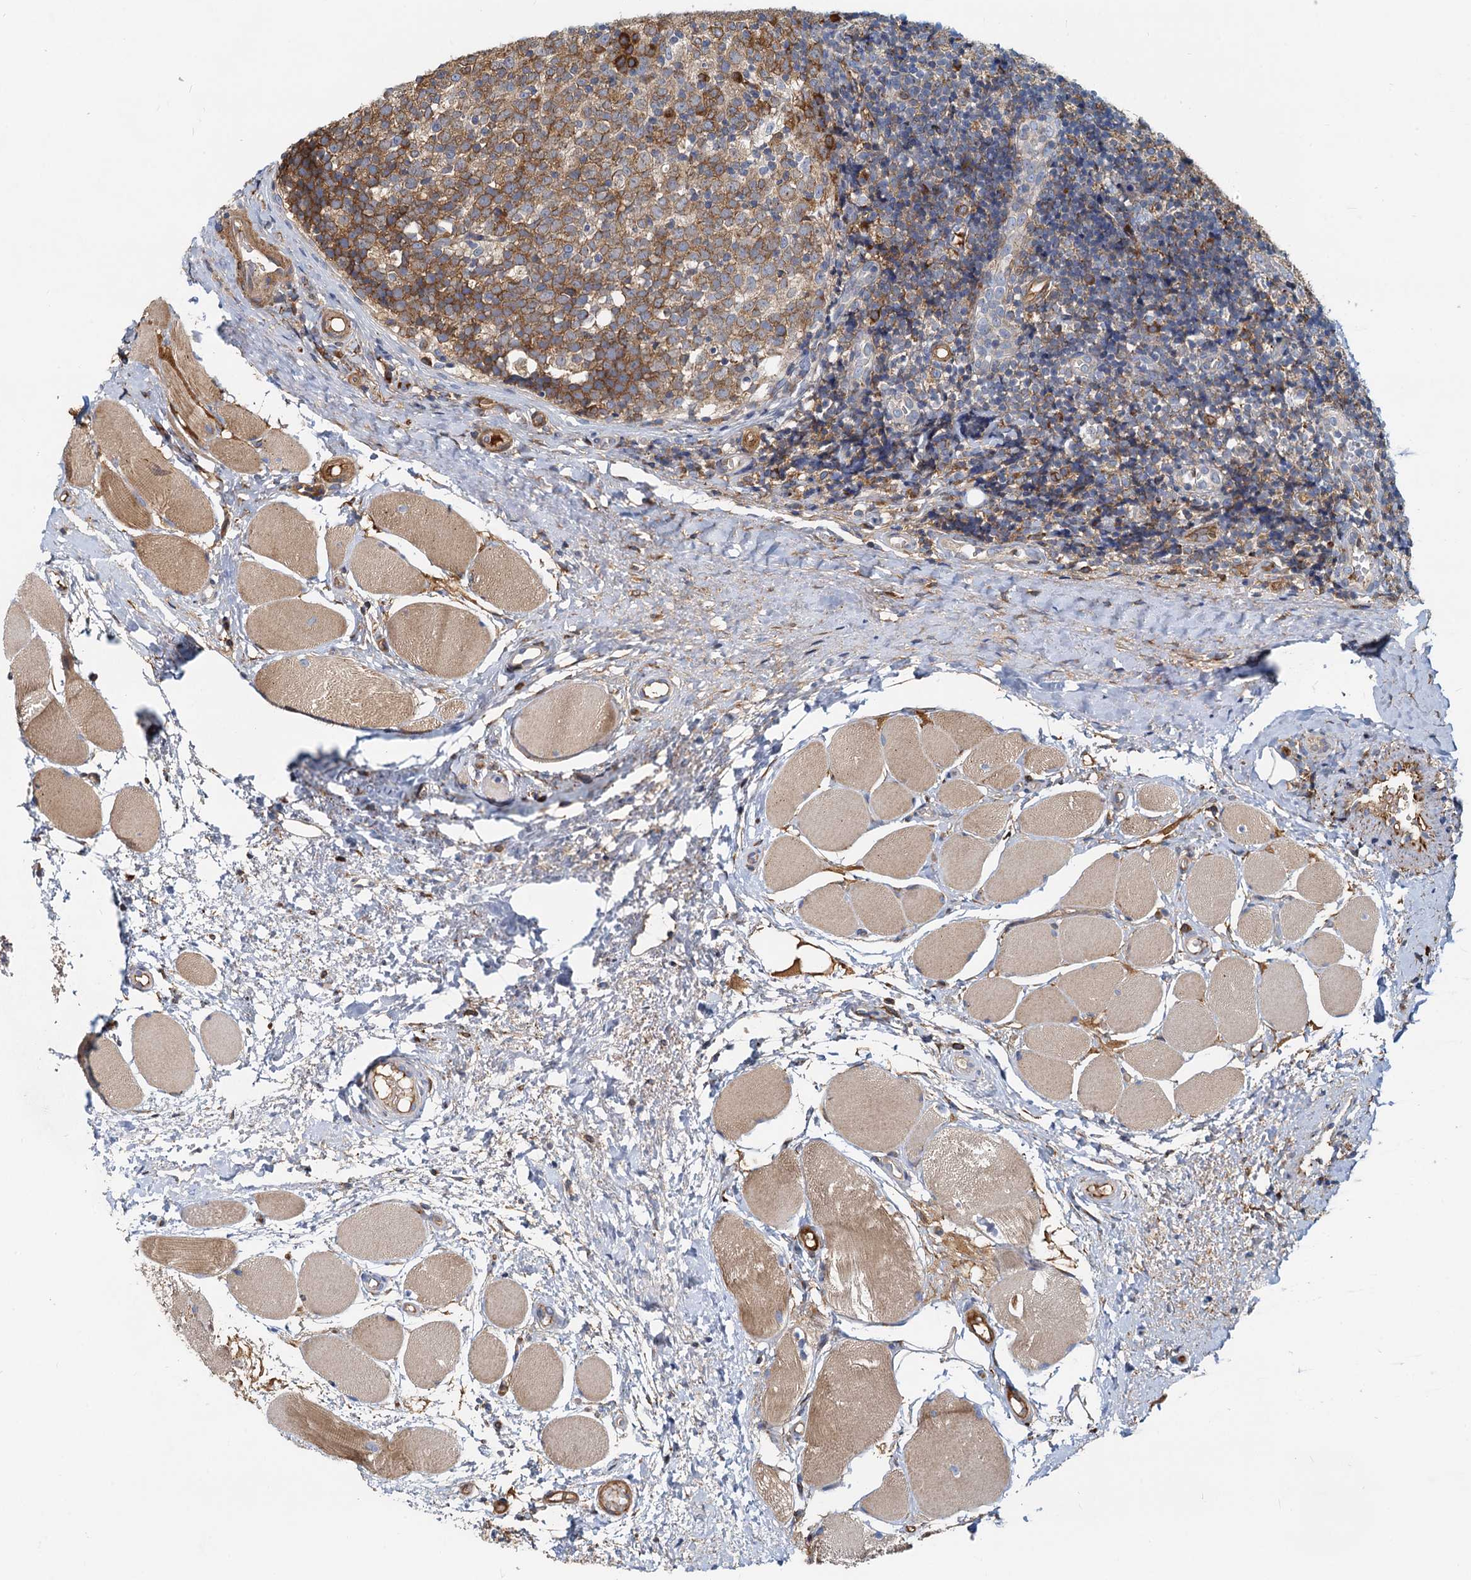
{"staining": {"intensity": "moderate", "quantity": ">75%", "location": "cytoplasmic/membranous"}, "tissue": "tonsil", "cell_type": "Germinal center cells", "image_type": "normal", "snomed": [{"axis": "morphology", "description": "Normal tissue, NOS"}, {"axis": "topography", "description": "Tonsil"}], "caption": "A micrograph of tonsil stained for a protein reveals moderate cytoplasmic/membranous brown staining in germinal center cells. The staining was performed using DAB, with brown indicating positive protein expression. Nuclei are stained blue with hematoxylin.", "gene": "LNX2", "patient": {"sex": "female", "age": 19}}